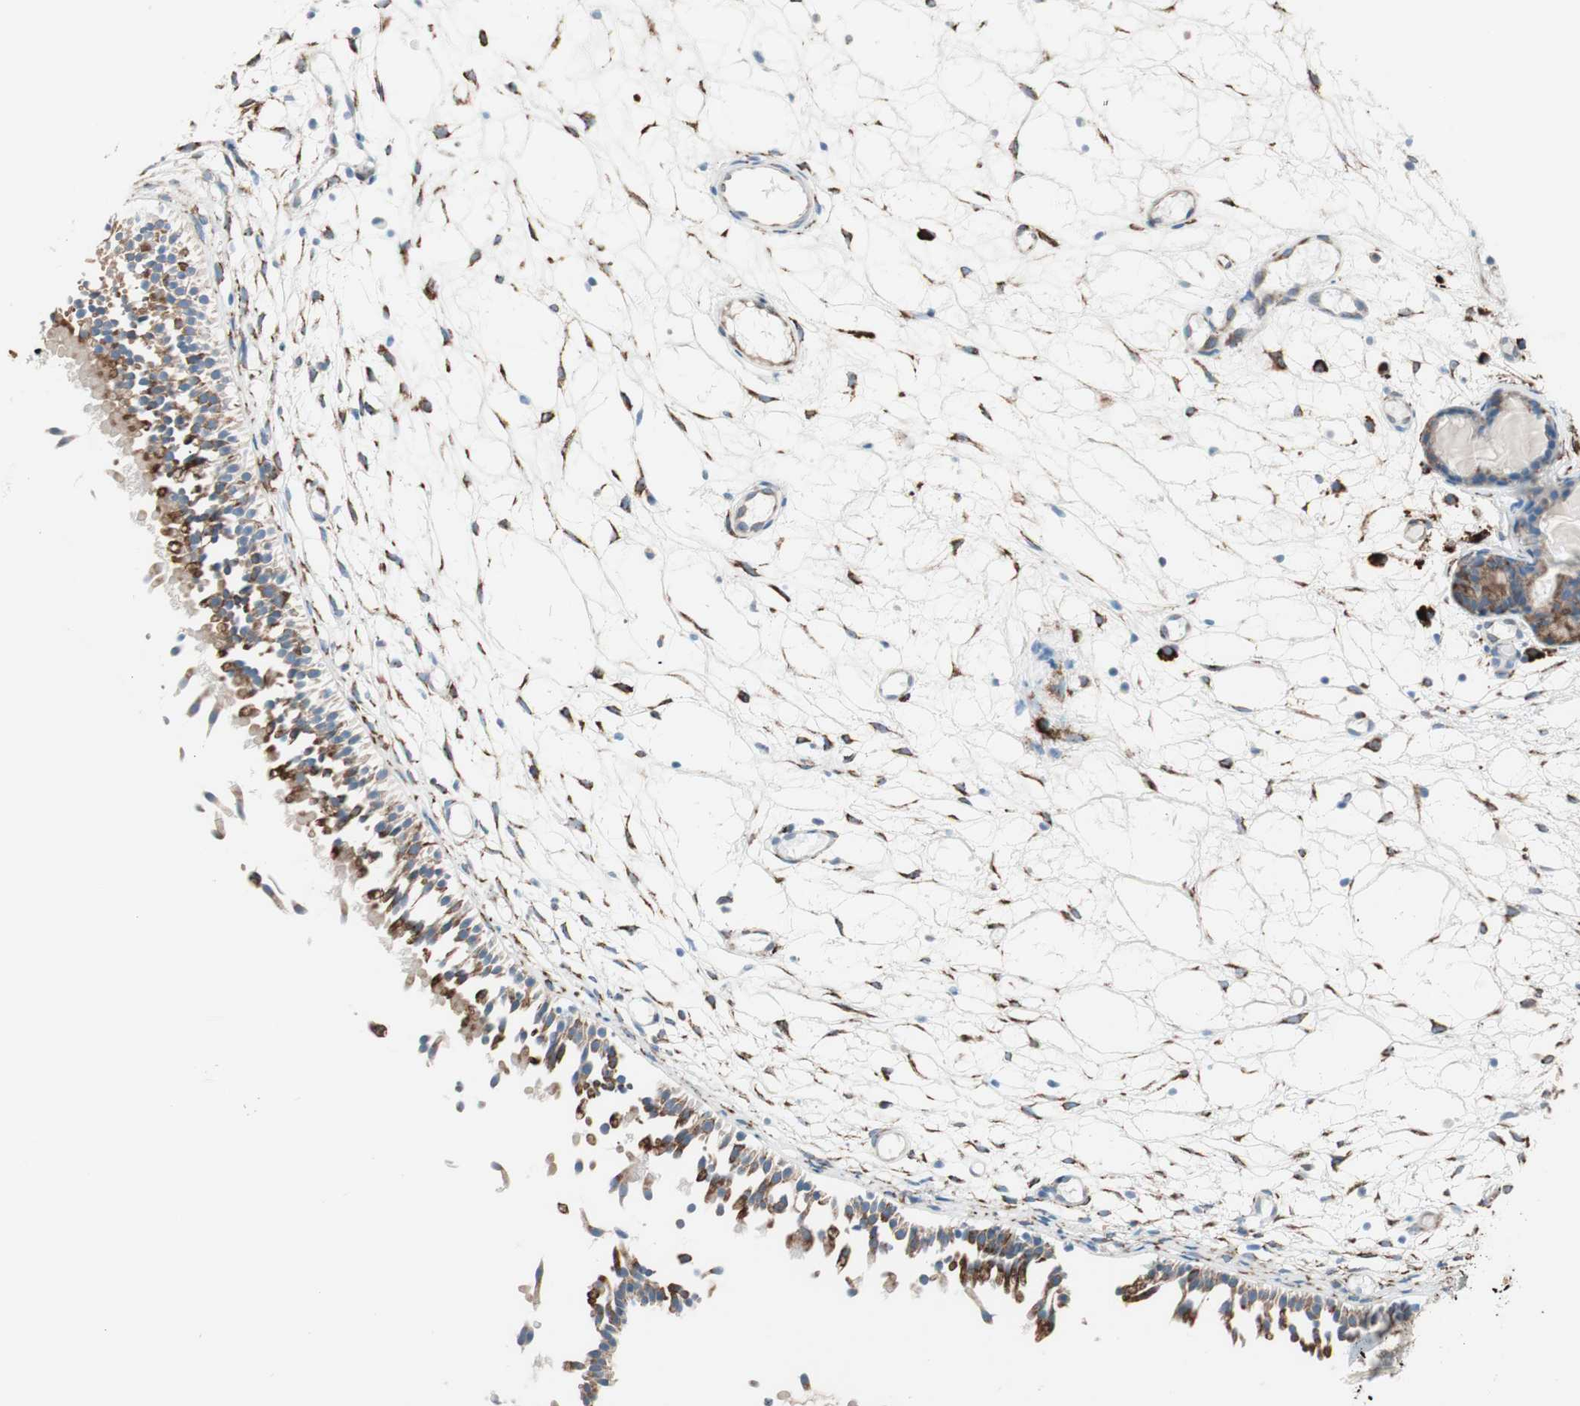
{"staining": {"intensity": "strong", "quantity": ">75%", "location": "cytoplasmic/membranous"}, "tissue": "nasopharynx", "cell_type": "Respiratory epithelial cells", "image_type": "normal", "snomed": [{"axis": "morphology", "description": "Normal tissue, NOS"}, {"axis": "topography", "description": "Nasopharynx"}], "caption": "The histopathology image shows staining of normal nasopharynx, revealing strong cytoplasmic/membranous protein staining (brown color) within respiratory epithelial cells.", "gene": "P4HTM", "patient": {"sex": "female", "age": 54}}